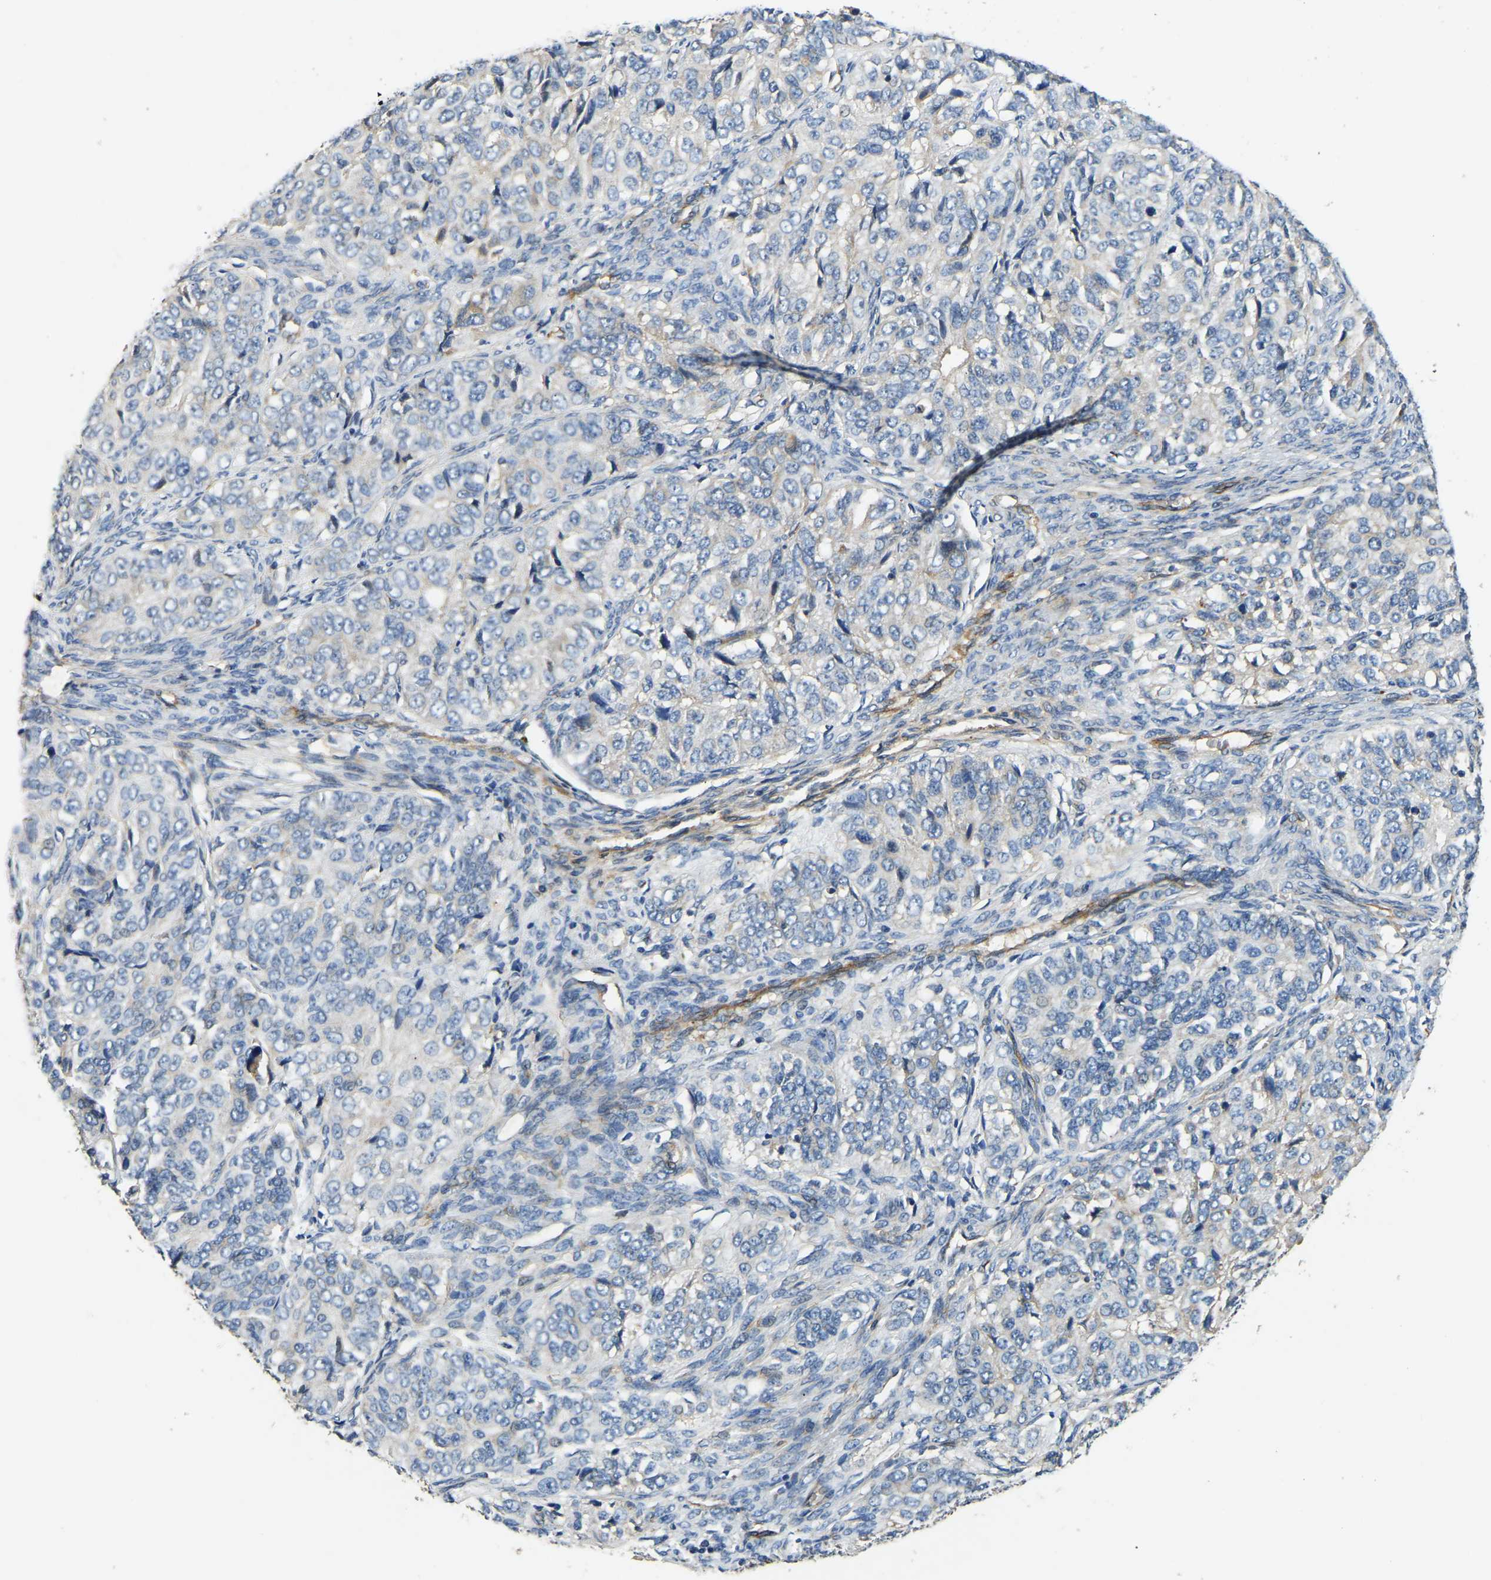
{"staining": {"intensity": "negative", "quantity": "none", "location": "none"}, "tissue": "ovarian cancer", "cell_type": "Tumor cells", "image_type": "cancer", "snomed": [{"axis": "morphology", "description": "Carcinoma, endometroid"}, {"axis": "topography", "description": "Ovary"}], "caption": "Micrograph shows no significant protein expression in tumor cells of ovarian cancer (endometroid carcinoma).", "gene": "RNF39", "patient": {"sex": "female", "age": 51}}